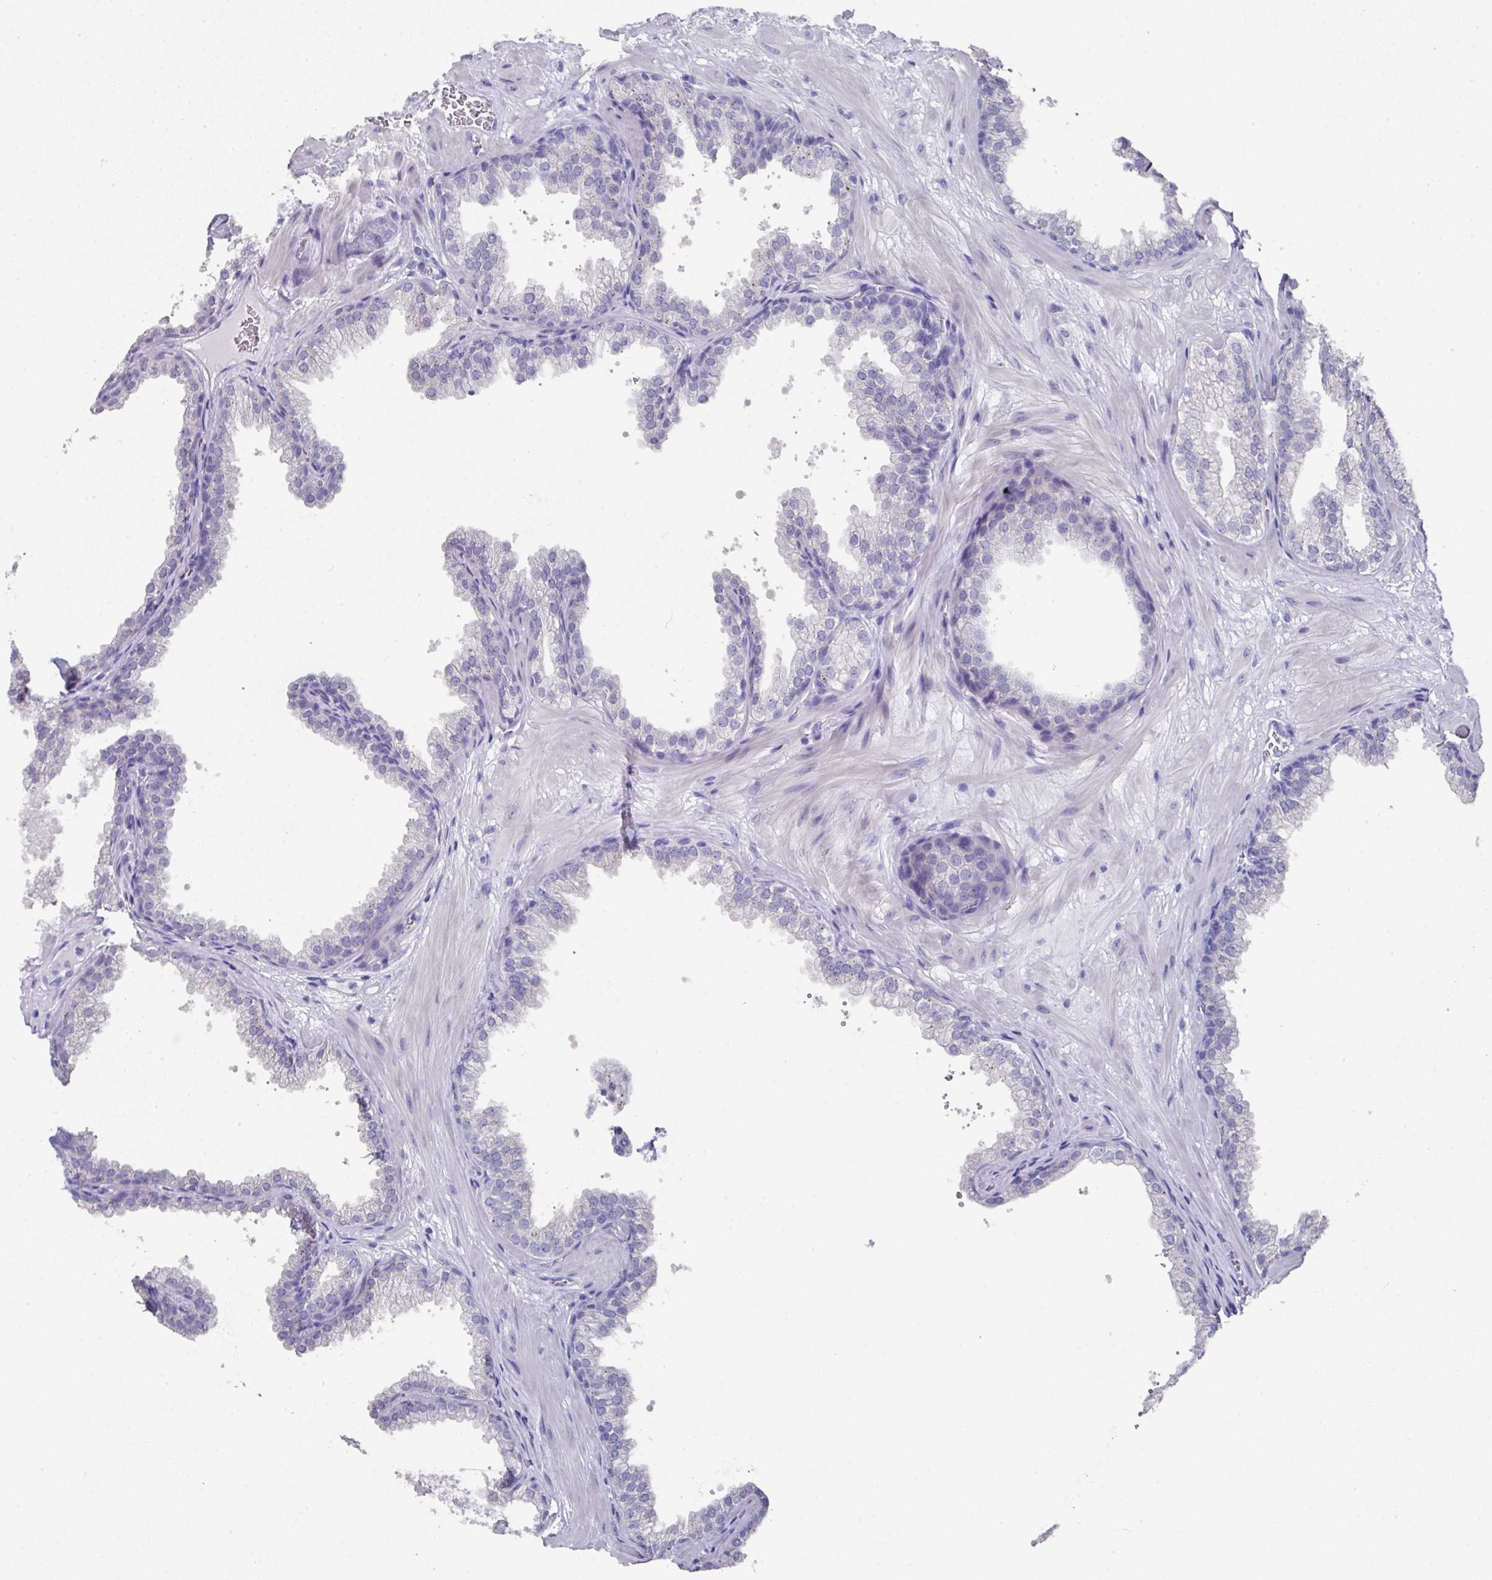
{"staining": {"intensity": "negative", "quantity": "none", "location": "none"}, "tissue": "prostate", "cell_type": "Glandular cells", "image_type": "normal", "snomed": [{"axis": "morphology", "description": "Normal tissue, NOS"}, {"axis": "topography", "description": "Prostate"}], "caption": "The photomicrograph displays no staining of glandular cells in benign prostate.", "gene": "DAZ1", "patient": {"sex": "male", "age": 37}}